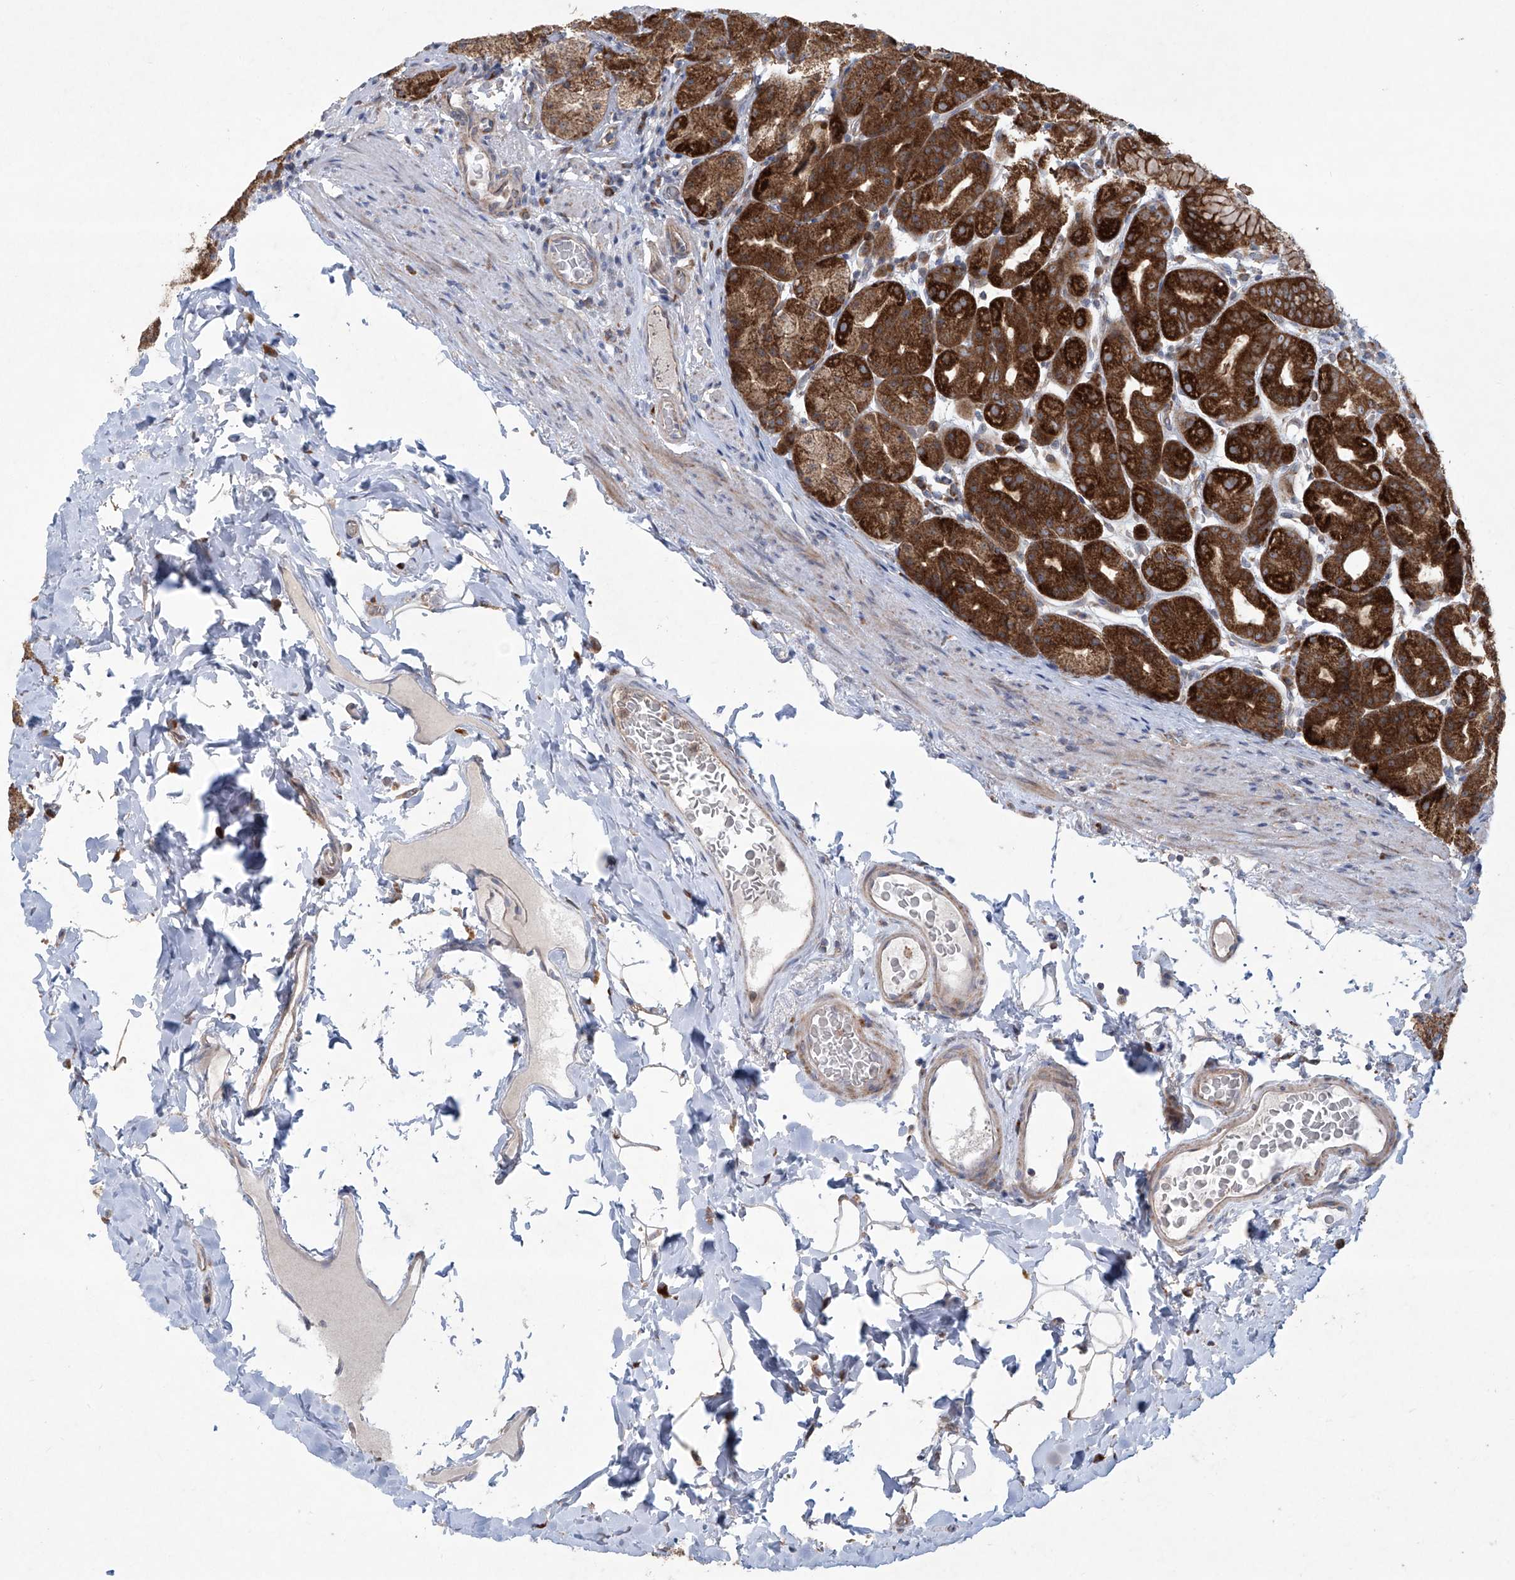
{"staining": {"intensity": "strong", "quantity": ">75%", "location": "cytoplasmic/membranous"}, "tissue": "stomach", "cell_type": "Glandular cells", "image_type": "normal", "snomed": [{"axis": "morphology", "description": "Normal tissue, NOS"}, {"axis": "topography", "description": "Stomach, upper"}], "caption": "High-power microscopy captured an immunohistochemistry (IHC) histopathology image of normal stomach, revealing strong cytoplasmic/membranous positivity in about >75% of glandular cells. (DAB (3,3'-diaminobenzidine) IHC with brightfield microscopy, high magnification).", "gene": "KLC4", "patient": {"sex": "male", "age": 68}}